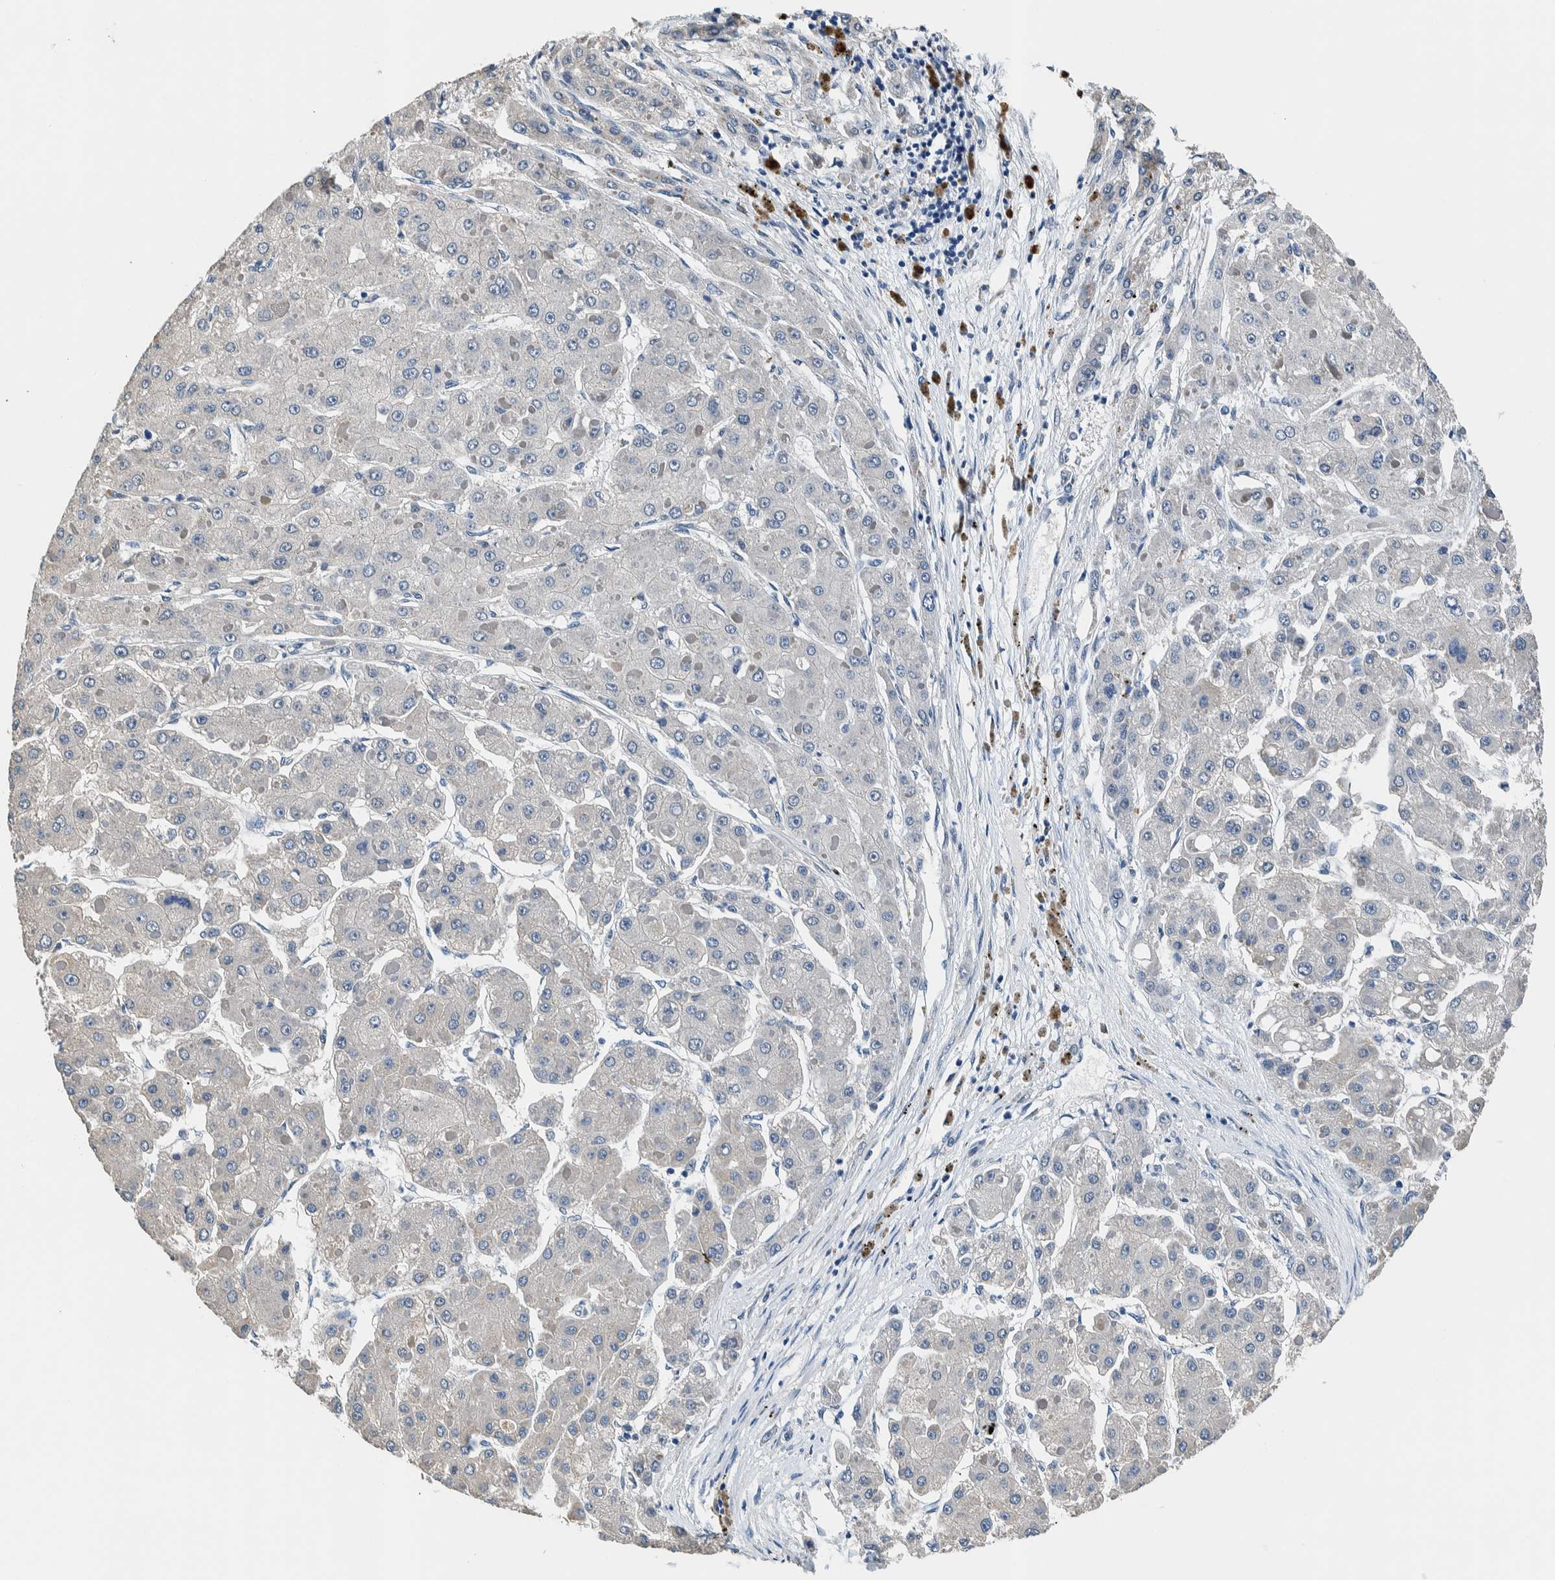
{"staining": {"intensity": "negative", "quantity": "none", "location": "none"}, "tissue": "liver cancer", "cell_type": "Tumor cells", "image_type": "cancer", "snomed": [{"axis": "morphology", "description": "Carcinoma, Hepatocellular, NOS"}, {"axis": "topography", "description": "Liver"}], "caption": "An immunohistochemistry photomicrograph of hepatocellular carcinoma (liver) is shown. There is no staining in tumor cells of hepatocellular carcinoma (liver).", "gene": "NIBAN2", "patient": {"sex": "female", "age": 73}}